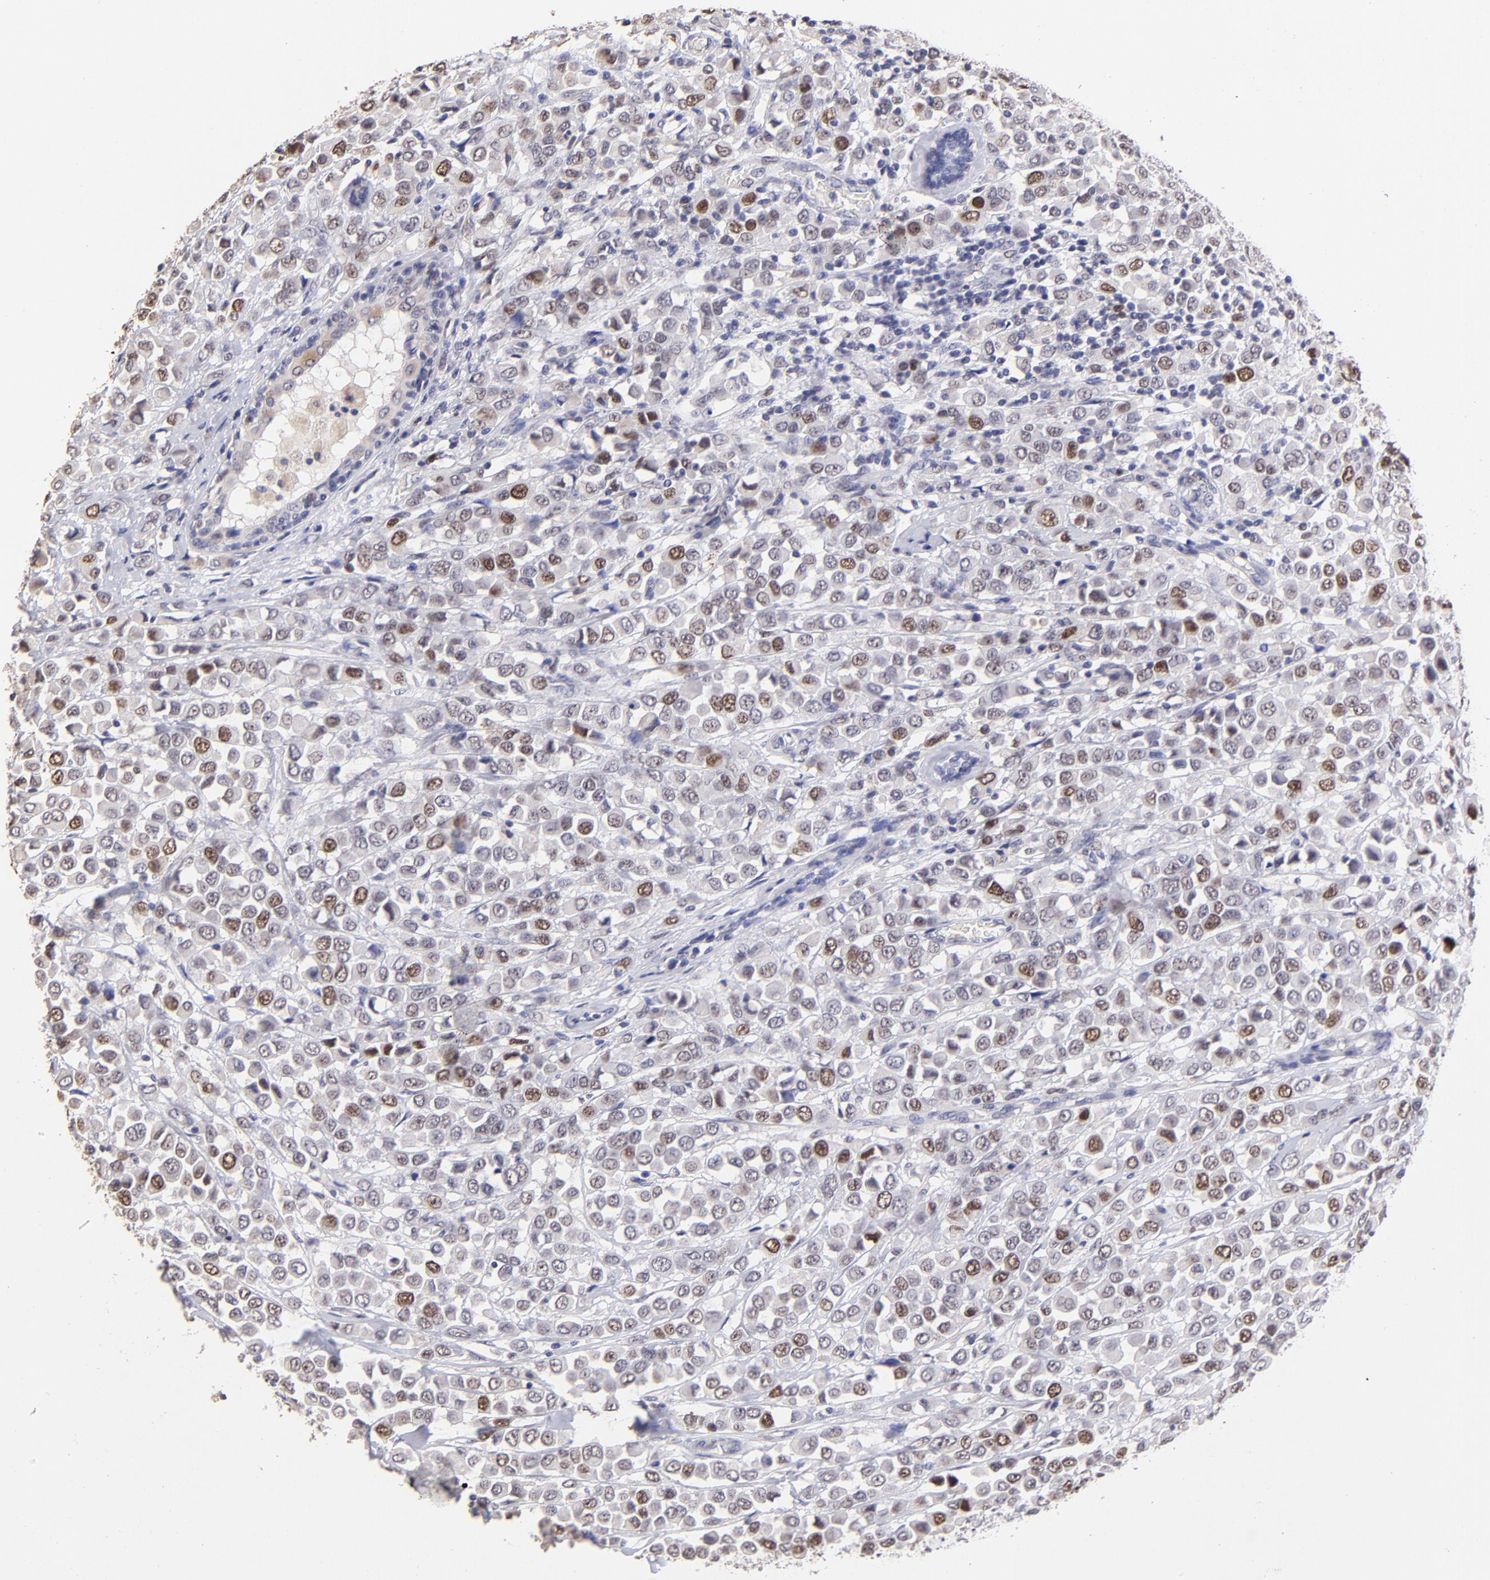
{"staining": {"intensity": "moderate", "quantity": "25%-75%", "location": "nuclear"}, "tissue": "breast cancer", "cell_type": "Tumor cells", "image_type": "cancer", "snomed": [{"axis": "morphology", "description": "Duct carcinoma"}, {"axis": "topography", "description": "Breast"}], "caption": "Immunohistochemical staining of breast intraductal carcinoma displays medium levels of moderate nuclear staining in about 25%-75% of tumor cells. (brown staining indicates protein expression, while blue staining denotes nuclei).", "gene": "DNMT1", "patient": {"sex": "female", "age": 61}}